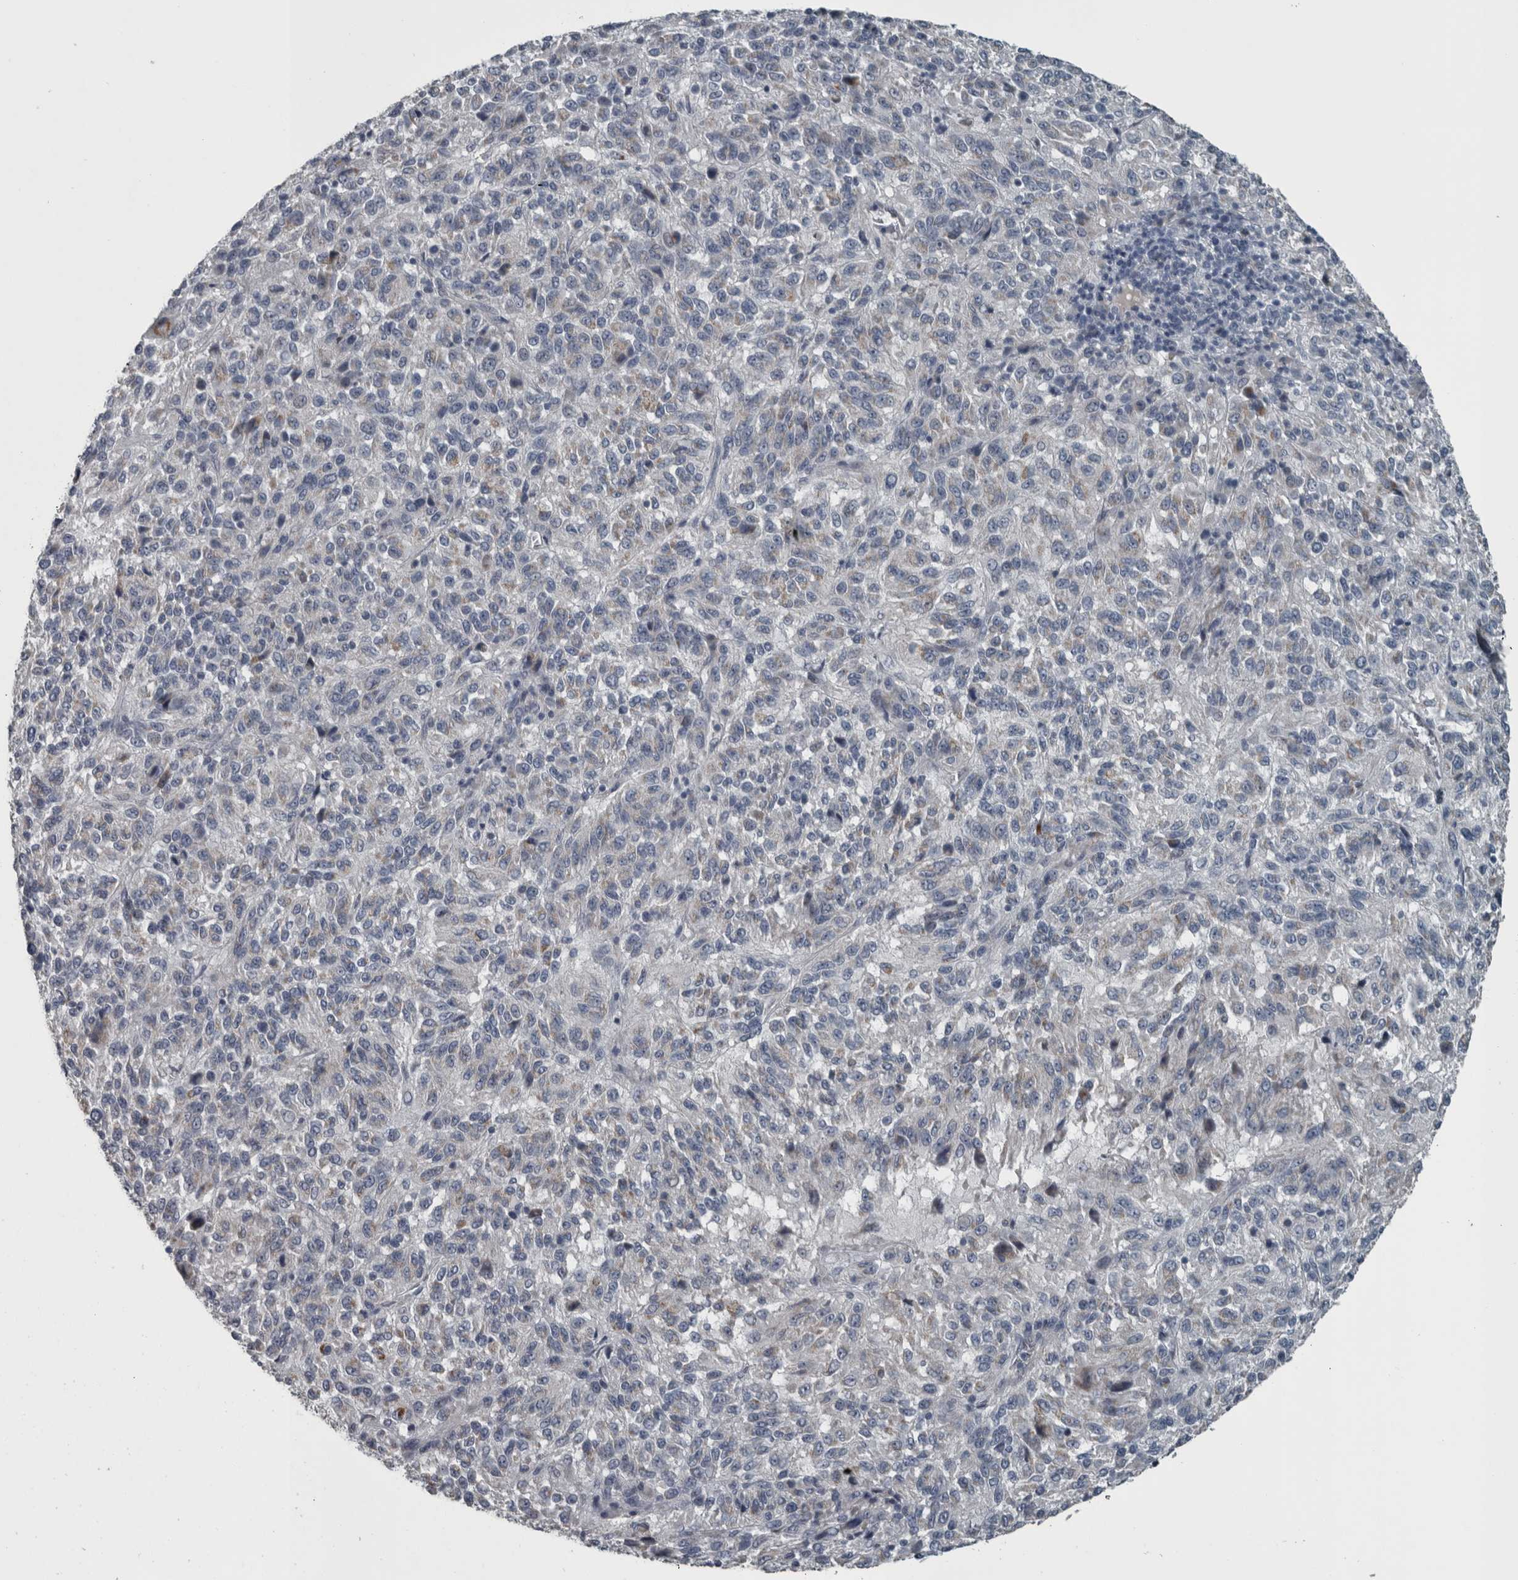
{"staining": {"intensity": "weak", "quantity": "<25%", "location": "cytoplasmic/membranous"}, "tissue": "melanoma", "cell_type": "Tumor cells", "image_type": "cancer", "snomed": [{"axis": "morphology", "description": "Malignant melanoma, Metastatic site"}, {"axis": "topography", "description": "Lung"}], "caption": "A photomicrograph of human melanoma is negative for staining in tumor cells. (IHC, brightfield microscopy, high magnification).", "gene": "KRT20", "patient": {"sex": "male", "age": 64}}